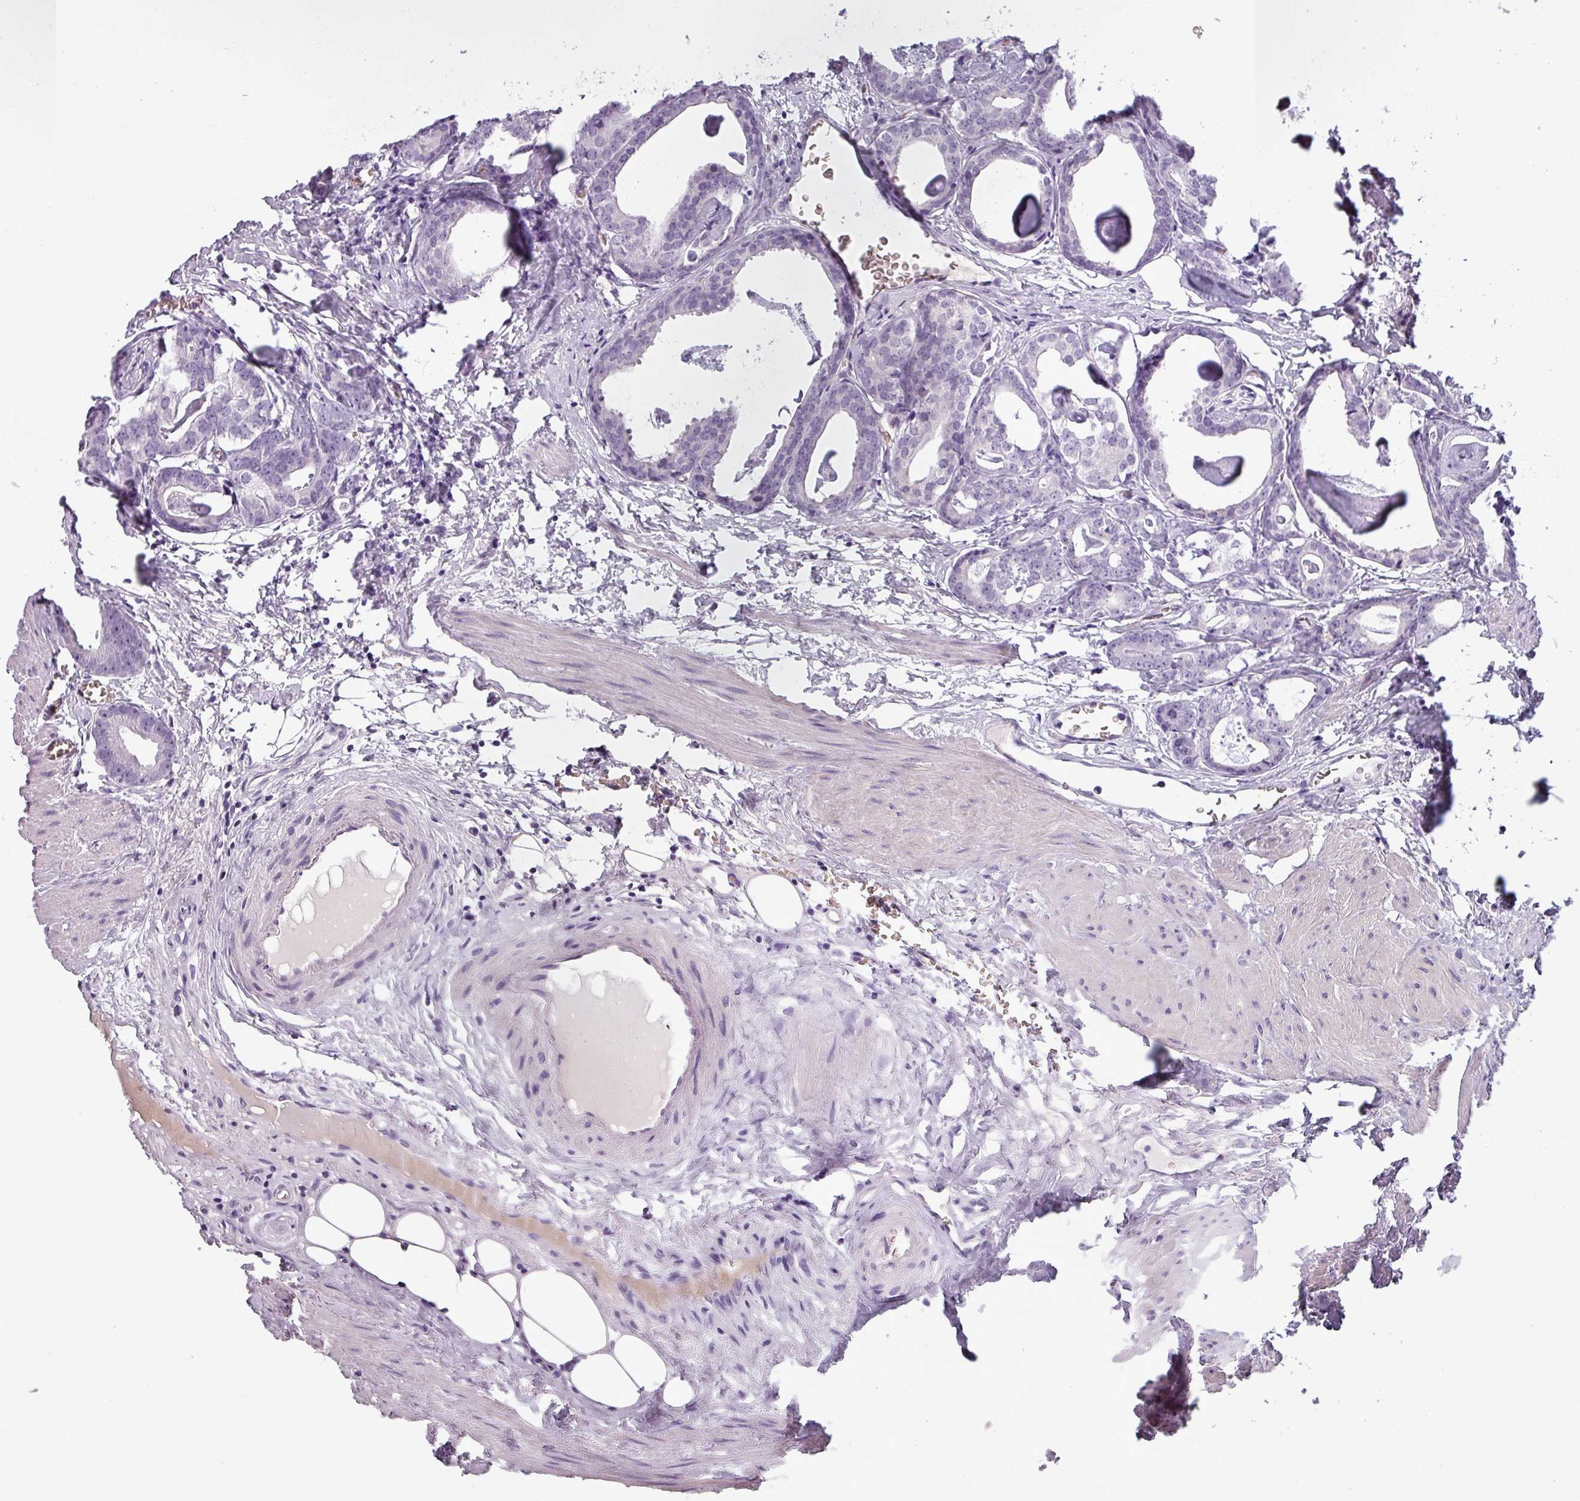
{"staining": {"intensity": "negative", "quantity": "none", "location": "none"}, "tissue": "prostate cancer", "cell_type": "Tumor cells", "image_type": "cancer", "snomed": [{"axis": "morphology", "description": "Adenocarcinoma, Low grade"}, {"axis": "topography", "description": "Prostate"}], "caption": "Histopathology image shows no protein staining in tumor cells of adenocarcinoma (low-grade) (prostate) tissue.", "gene": "AREL1", "patient": {"sex": "male", "age": 71}}